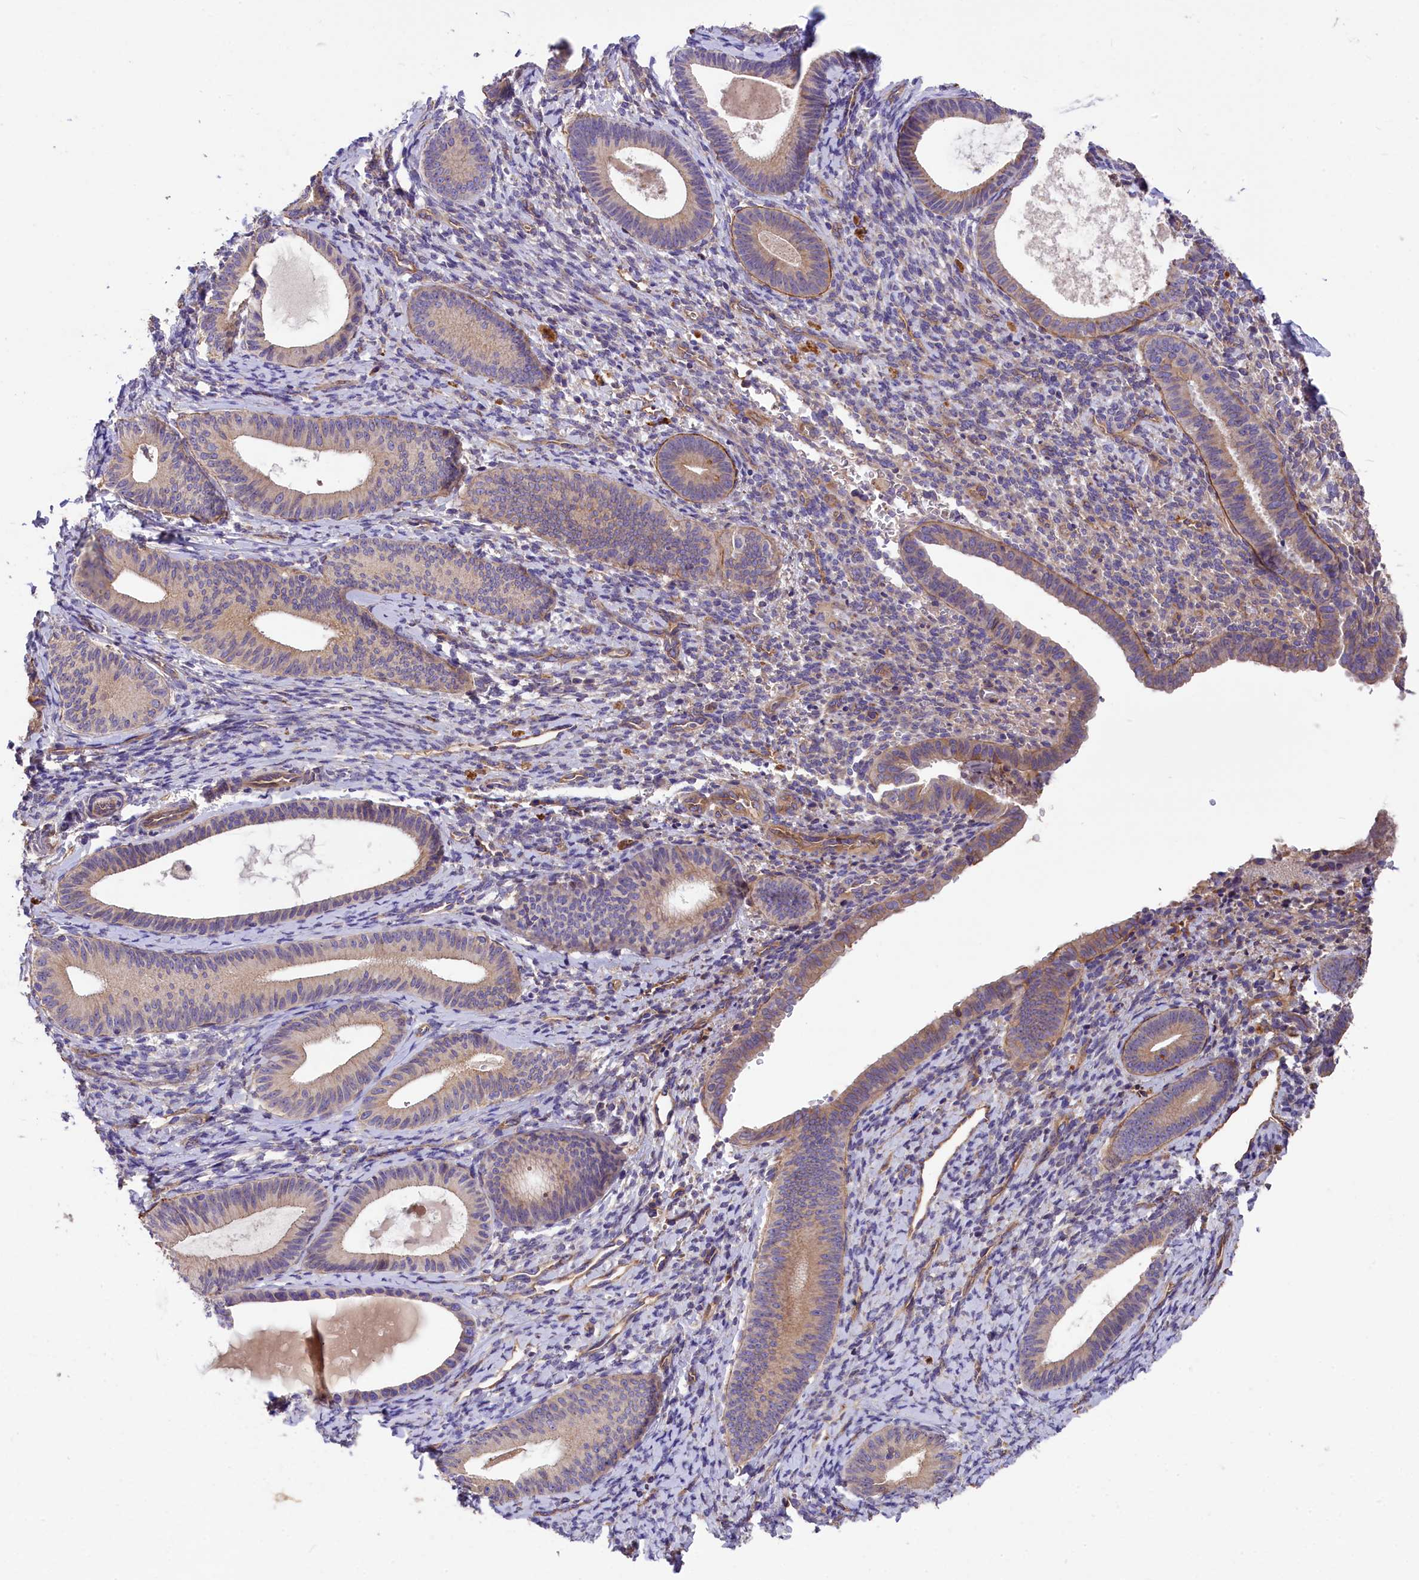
{"staining": {"intensity": "negative", "quantity": "none", "location": "none"}, "tissue": "endometrium", "cell_type": "Cells in endometrial stroma", "image_type": "normal", "snomed": [{"axis": "morphology", "description": "Normal tissue, NOS"}, {"axis": "topography", "description": "Endometrium"}], "caption": "A high-resolution micrograph shows IHC staining of normal endometrium, which exhibits no significant positivity in cells in endometrial stroma.", "gene": "ERMARD", "patient": {"sex": "female", "age": 65}}